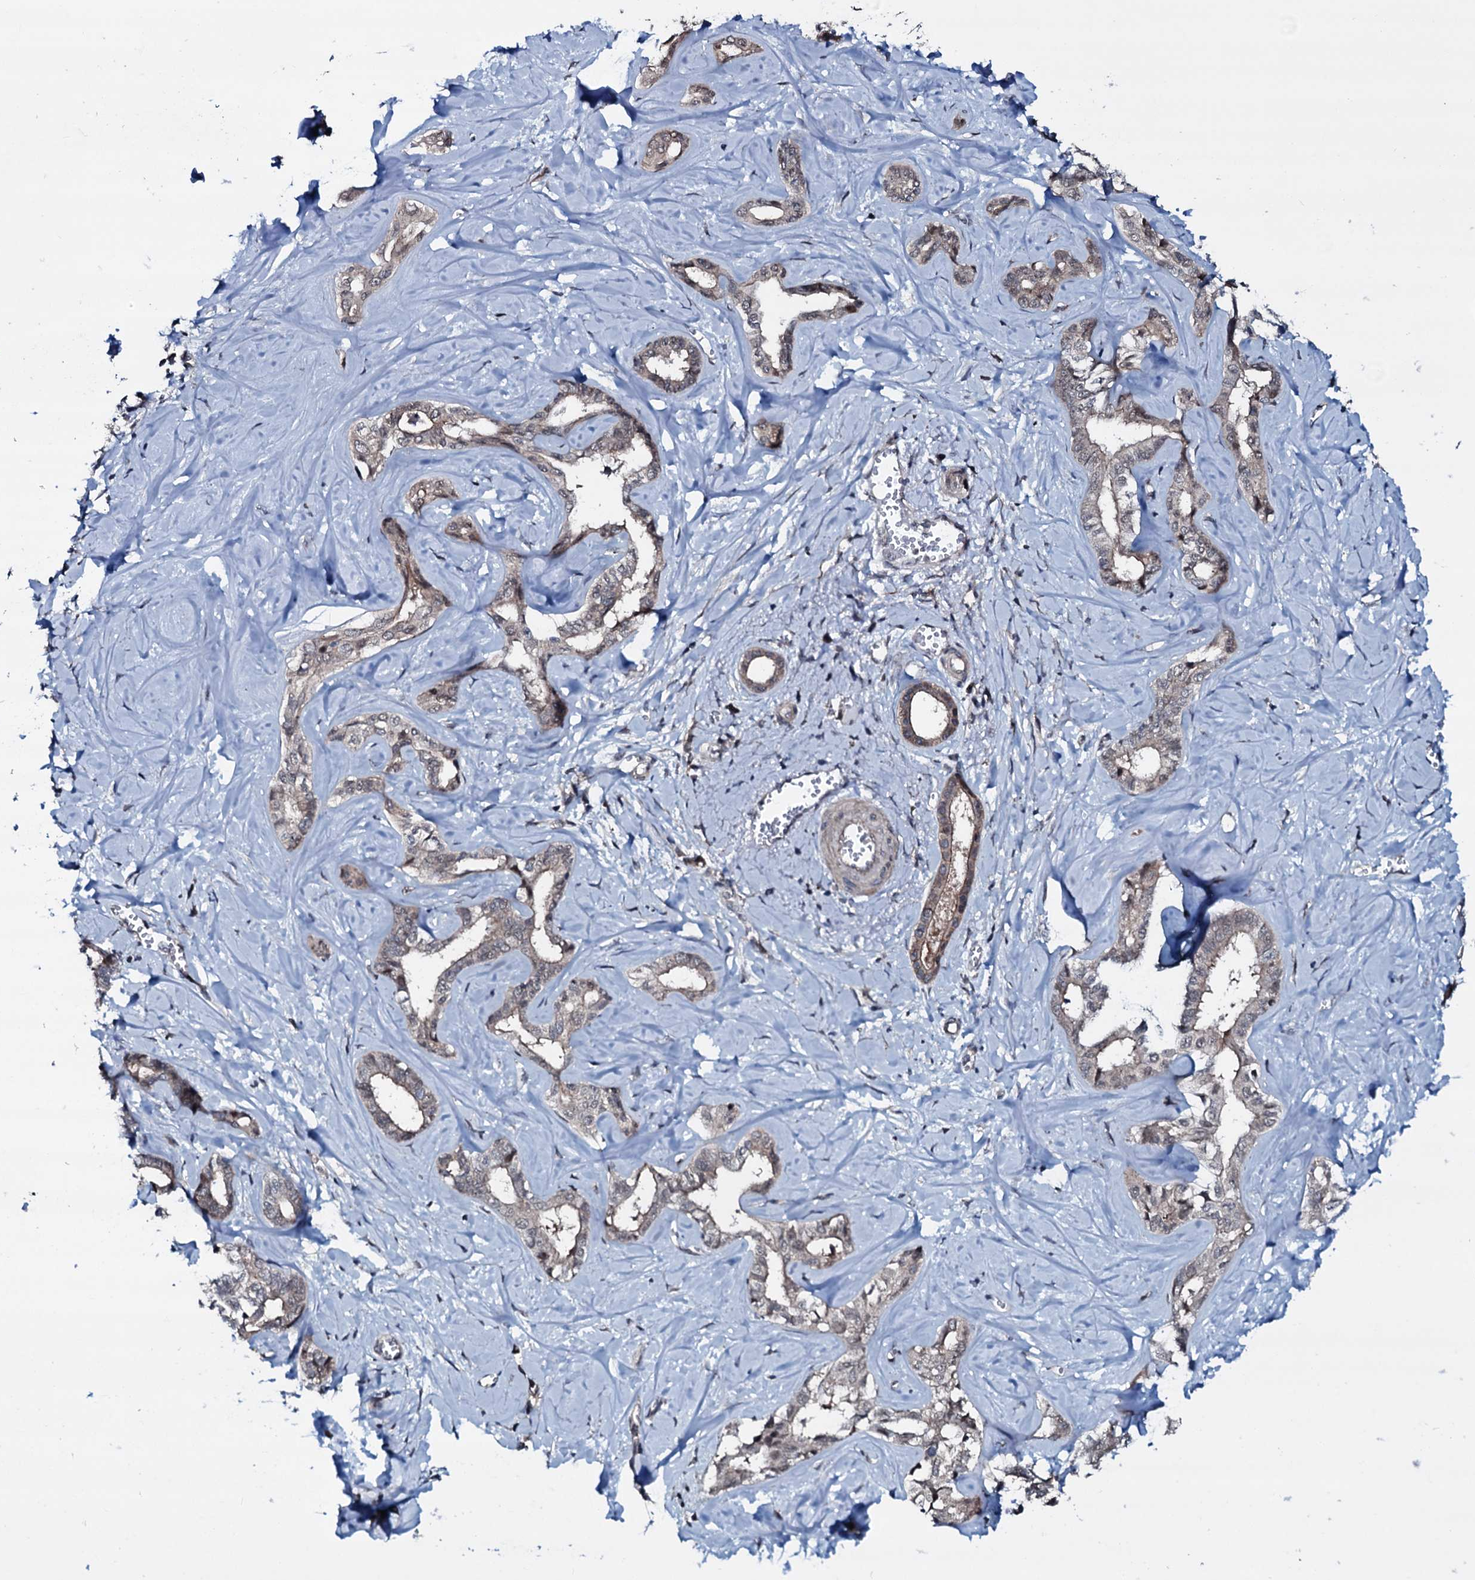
{"staining": {"intensity": "weak", "quantity": "25%-75%", "location": "cytoplasmic/membranous,nuclear"}, "tissue": "liver cancer", "cell_type": "Tumor cells", "image_type": "cancer", "snomed": [{"axis": "morphology", "description": "Cholangiocarcinoma"}, {"axis": "topography", "description": "Liver"}], "caption": "Human cholangiocarcinoma (liver) stained for a protein (brown) displays weak cytoplasmic/membranous and nuclear positive positivity in about 25%-75% of tumor cells.", "gene": "OGFOD2", "patient": {"sex": "female", "age": 77}}